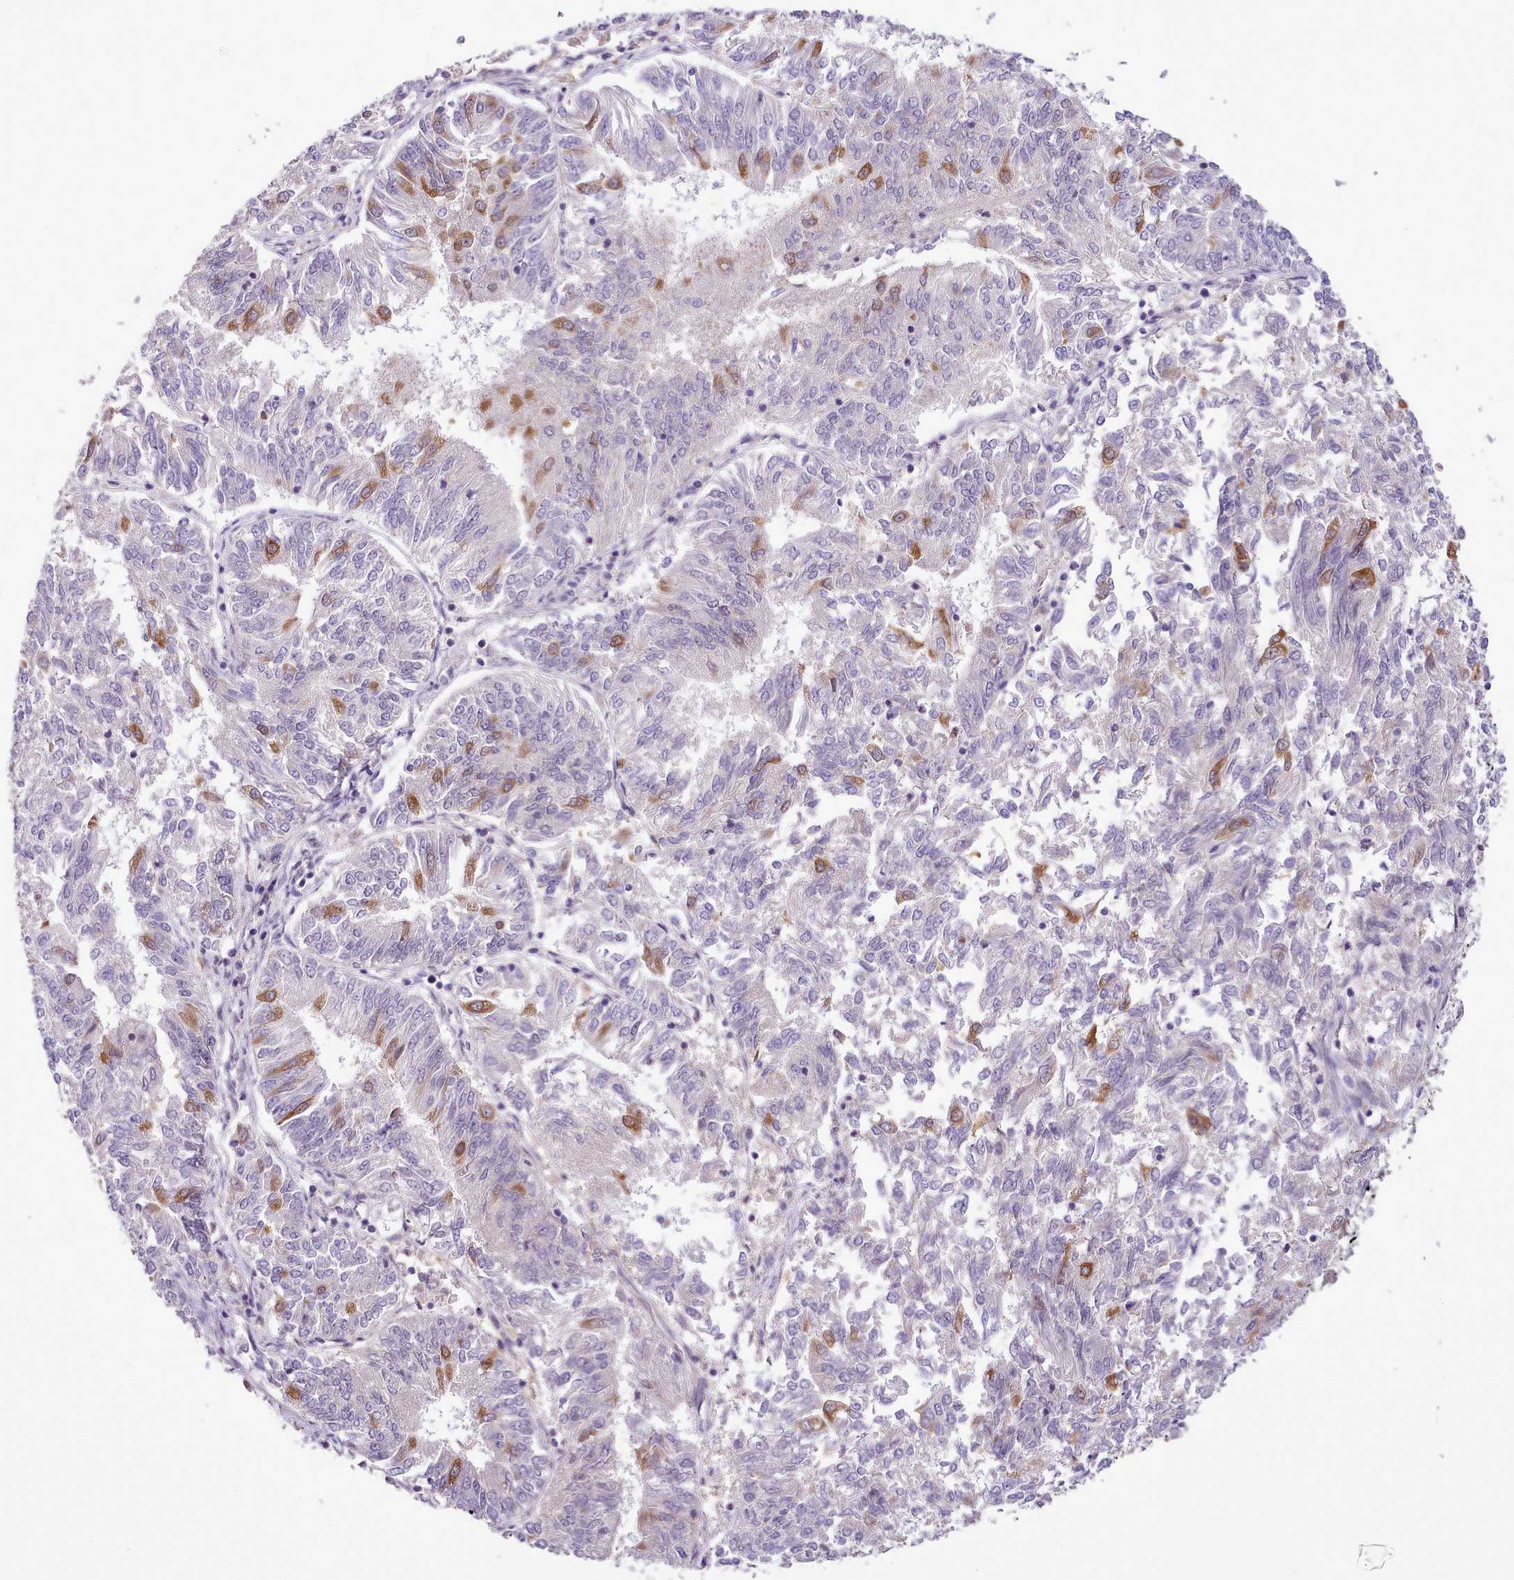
{"staining": {"intensity": "moderate", "quantity": "<25%", "location": "cytoplasmic/membranous"}, "tissue": "endometrial cancer", "cell_type": "Tumor cells", "image_type": "cancer", "snomed": [{"axis": "morphology", "description": "Adenocarcinoma, NOS"}, {"axis": "topography", "description": "Endometrium"}], "caption": "Adenocarcinoma (endometrial) was stained to show a protein in brown. There is low levels of moderate cytoplasmic/membranous expression in approximately <25% of tumor cells.", "gene": "HOXB7", "patient": {"sex": "female", "age": 58}}